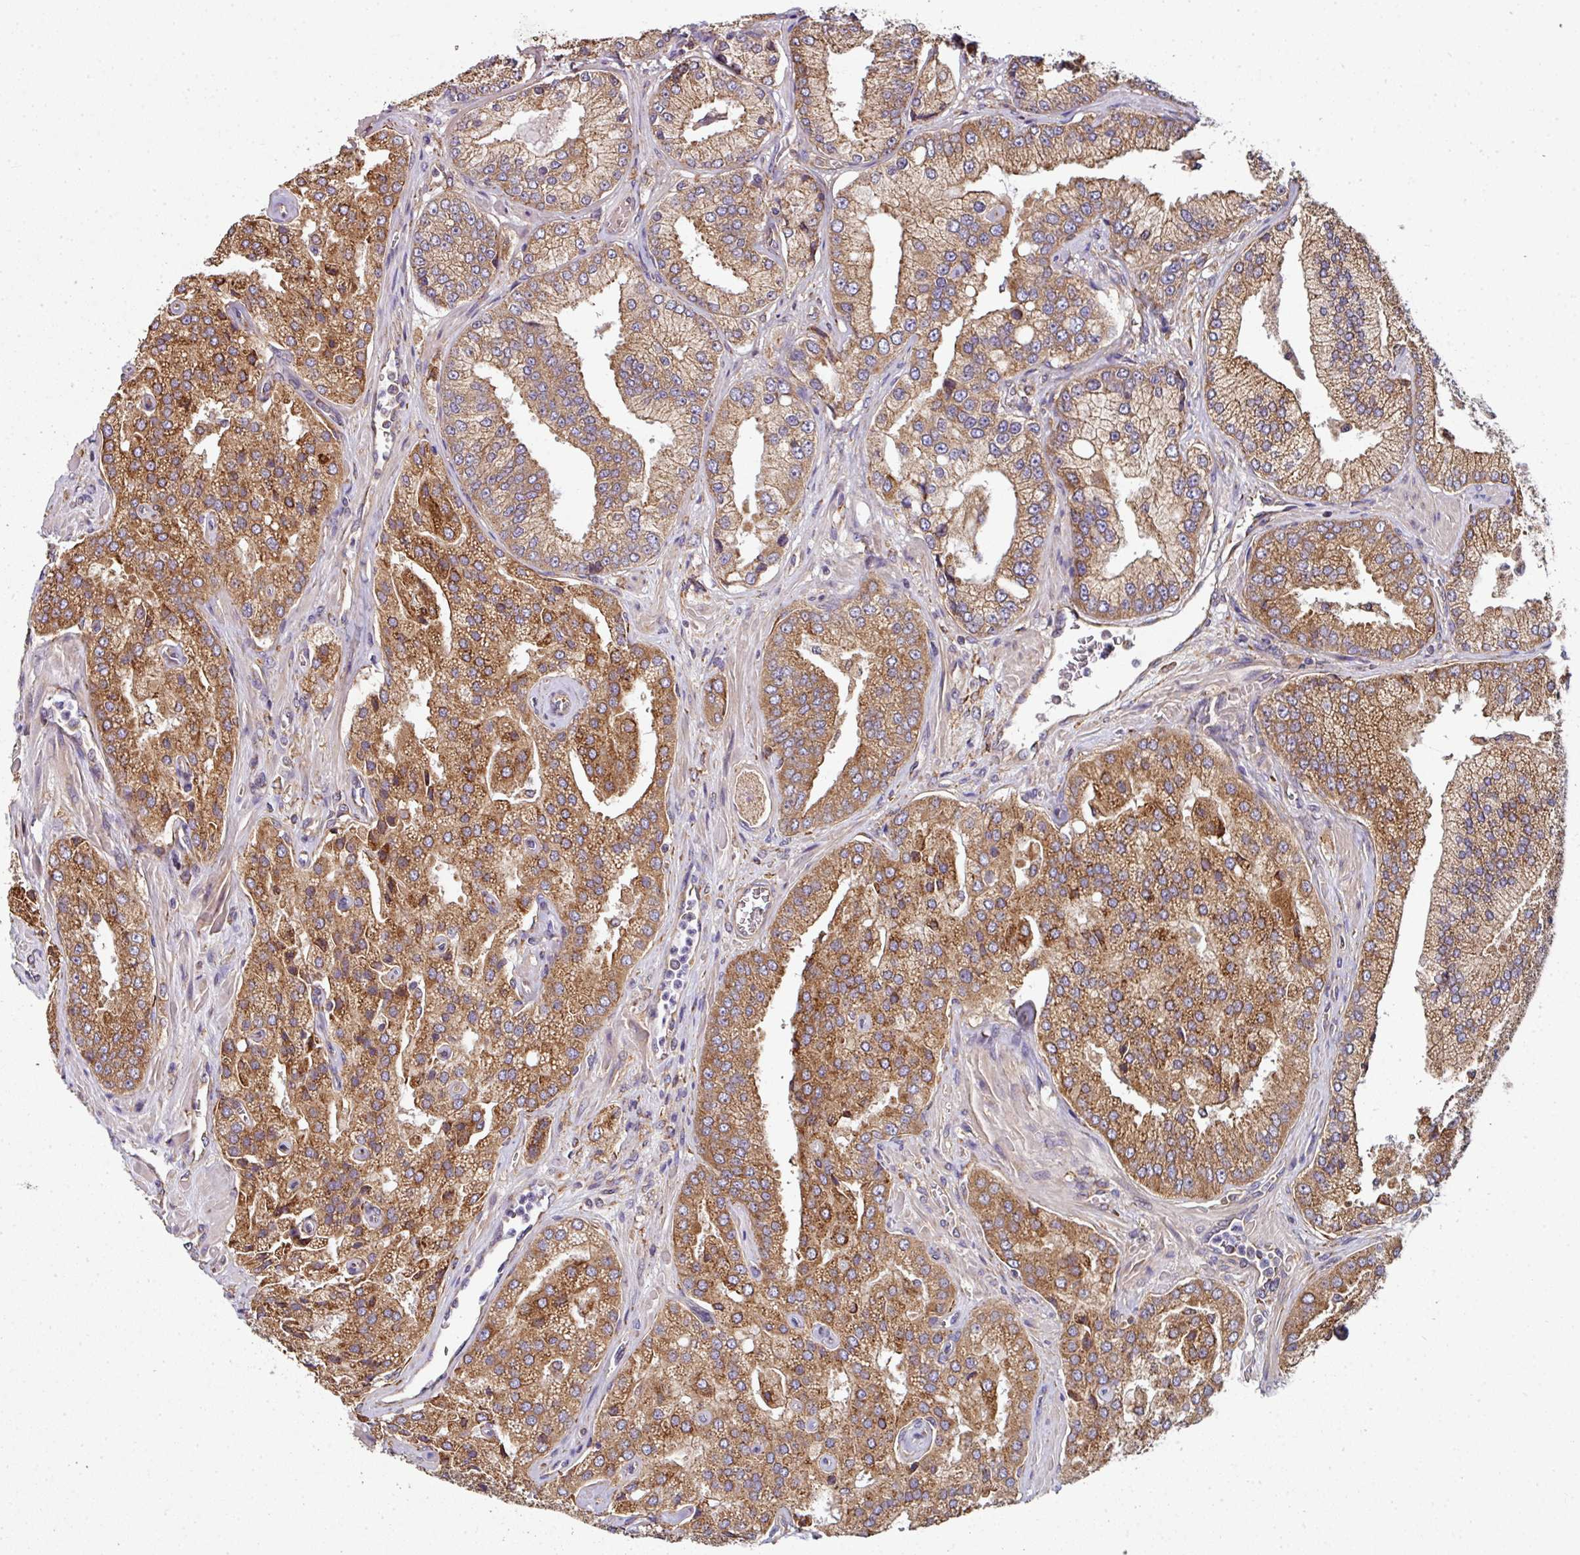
{"staining": {"intensity": "moderate", "quantity": ">75%", "location": "cytoplasmic/membranous"}, "tissue": "prostate cancer", "cell_type": "Tumor cells", "image_type": "cancer", "snomed": [{"axis": "morphology", "description": "Adenocarcinoma, High grade"}, {"axis": "topography", "description": "Prostate"}], "caption": "Adenocarcinoma (high-grade) (prostate) tissue demonstrates moderate cytoplasmic/membranous positivity in about >75% of tumor cells", "gene": "FAT4", "patient": {"sex": "male", "age": 68}}